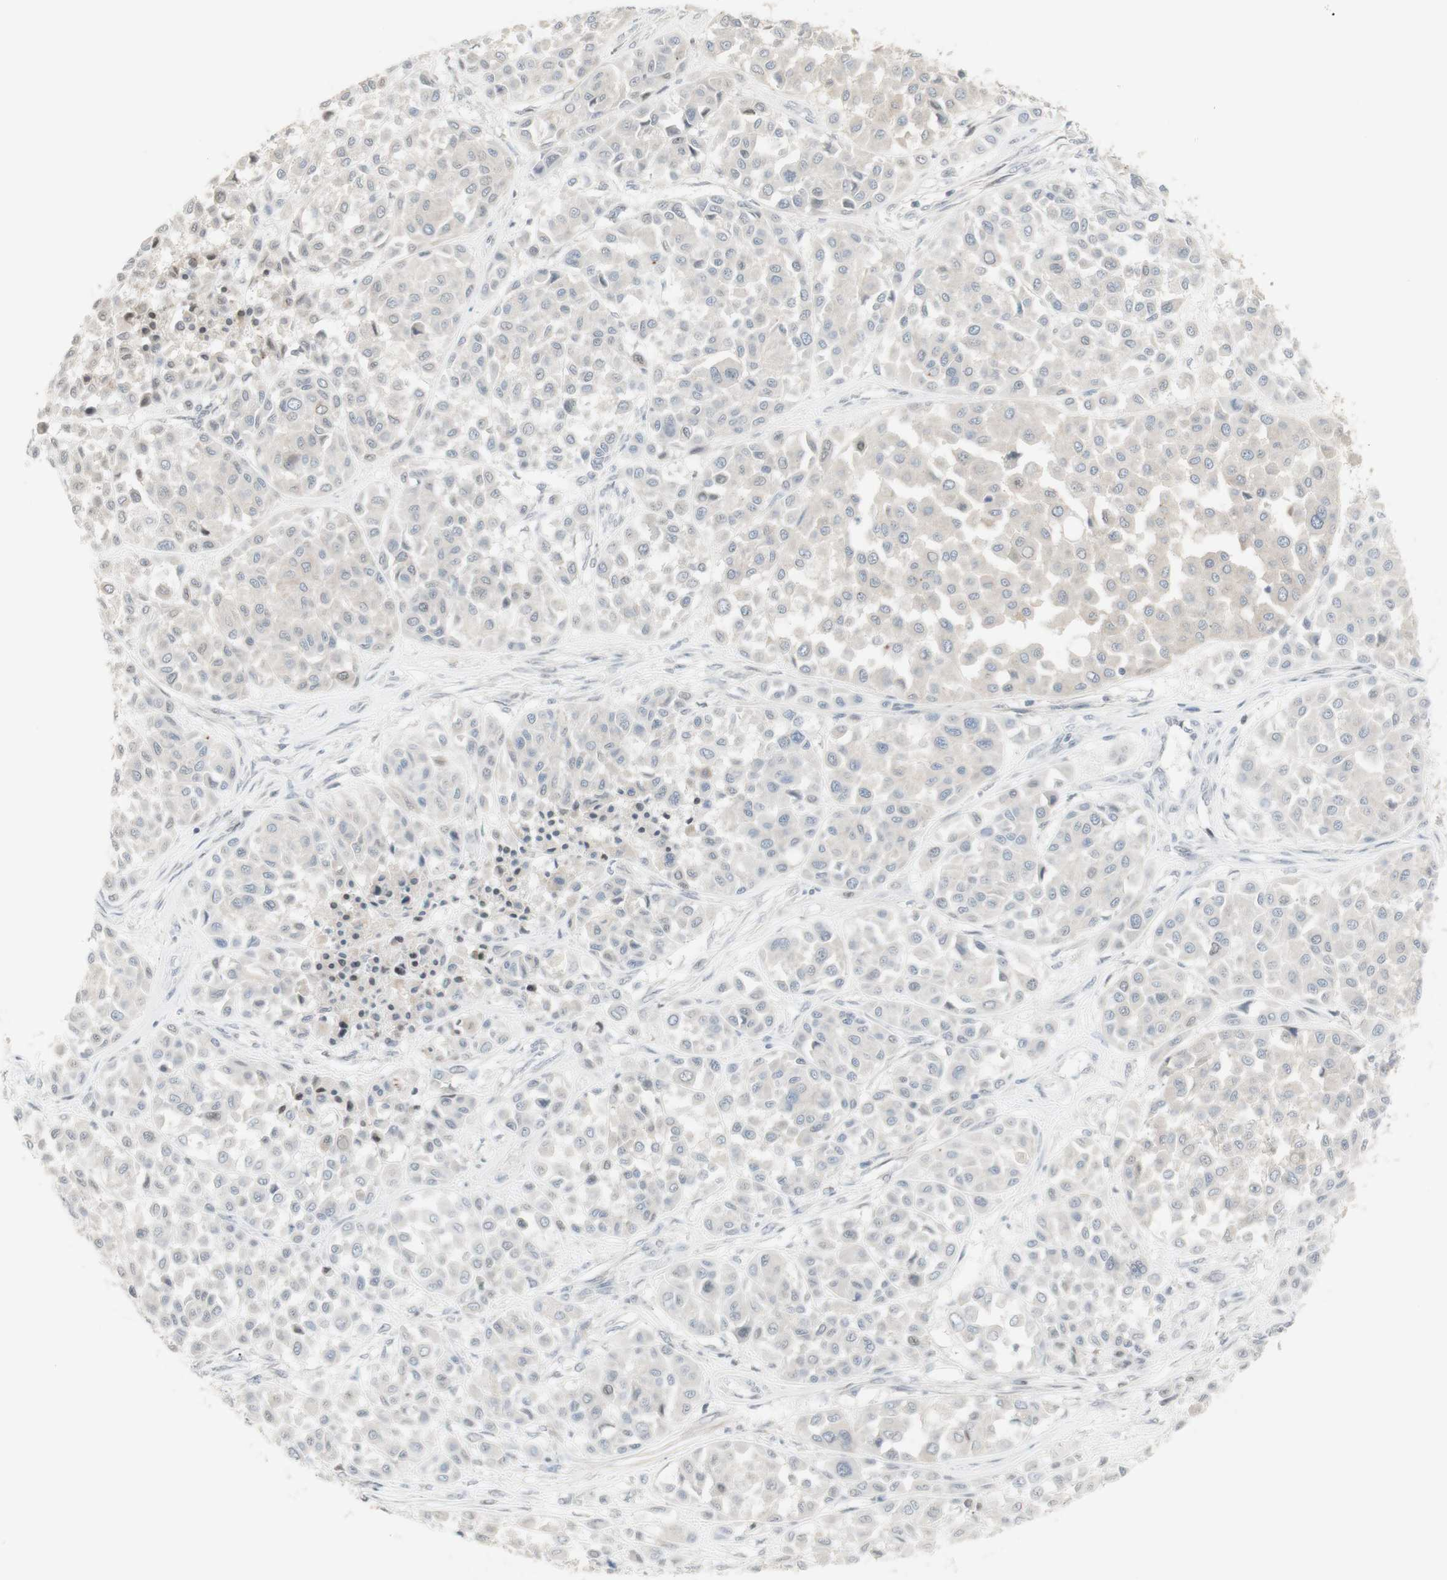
{"staining": {"intensity": "negative", "quantity": "none", "location": "none"}, "tissue": "melanoma", "cell_type": "Tumor cells", "image_type": "cancer", "snomed": [{"axis": "morphology", "description": "Malignant melanoma, Metastatic site"}, {"axis": "topography", "description": "Soft tissue"}], "caption": "Protein analysis of malignant melanoma (metastatic site) reveals no significant positivity in tumor cells. (Brightfield microscopy of DAB (3,3'-diaminobenzidine) IHC at high magnification).", "gene": "C1orf116", "patient": {"sex": "male", "age": 41}}